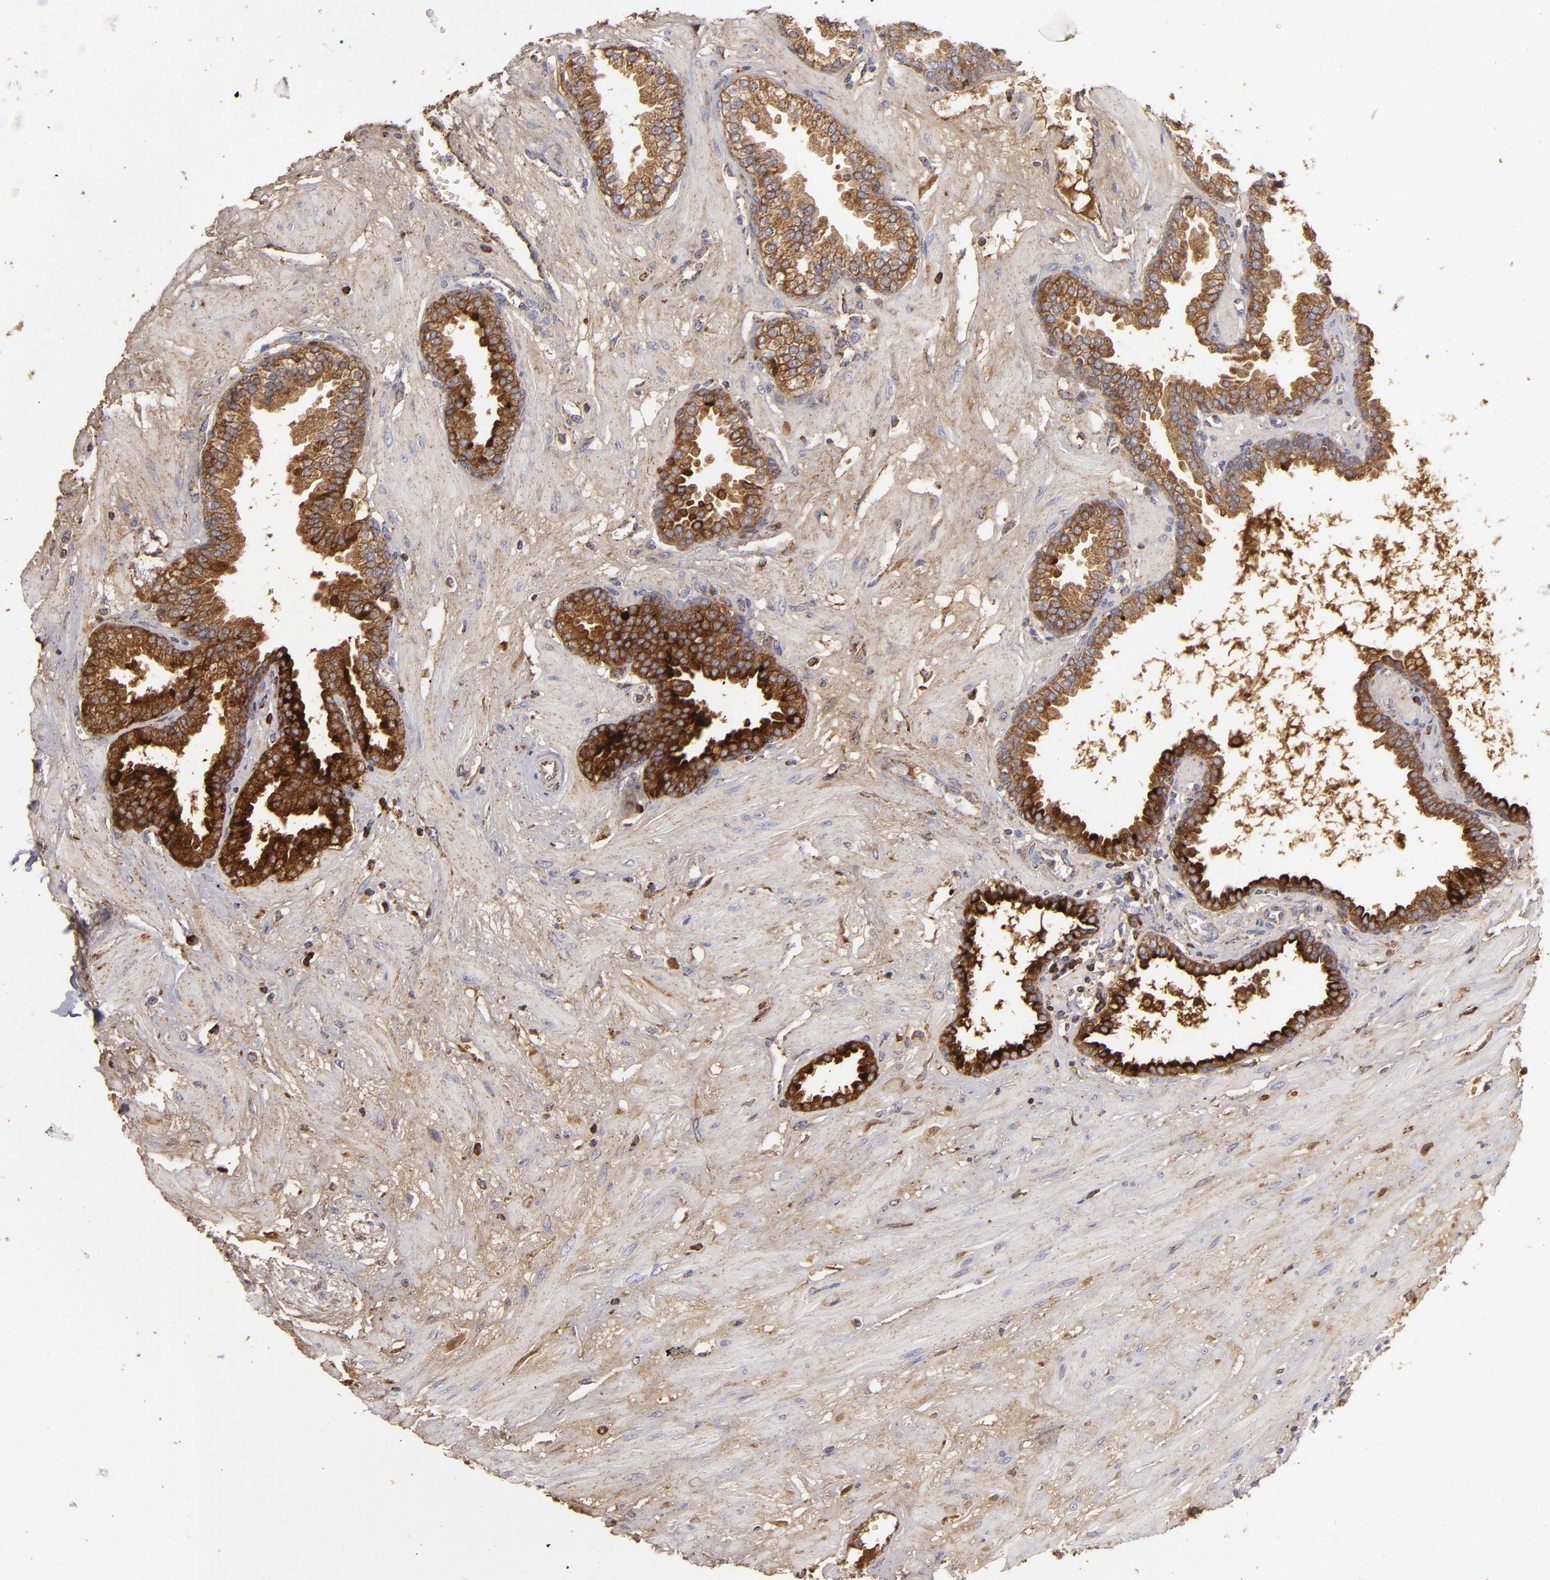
{"staining": {"intensity": "strong", "quantity": ">75%", "location": "cytoplasmic/membranous"}, "tissue": "prostate", "cell_type": "Glandular cells", "image_type": "normal", "snomed": [{"axis": "morphology", "description": "Normal tissue, NOS"}, {"axis": "topography", "description": "Prostate"}], "caption": "Glandular cells show strong cytoplasmic/membranous staining in about >75% of cells in unremarkable prostate.", "gene": "CFB", "patient": {"sex": "male", "age": 64}}